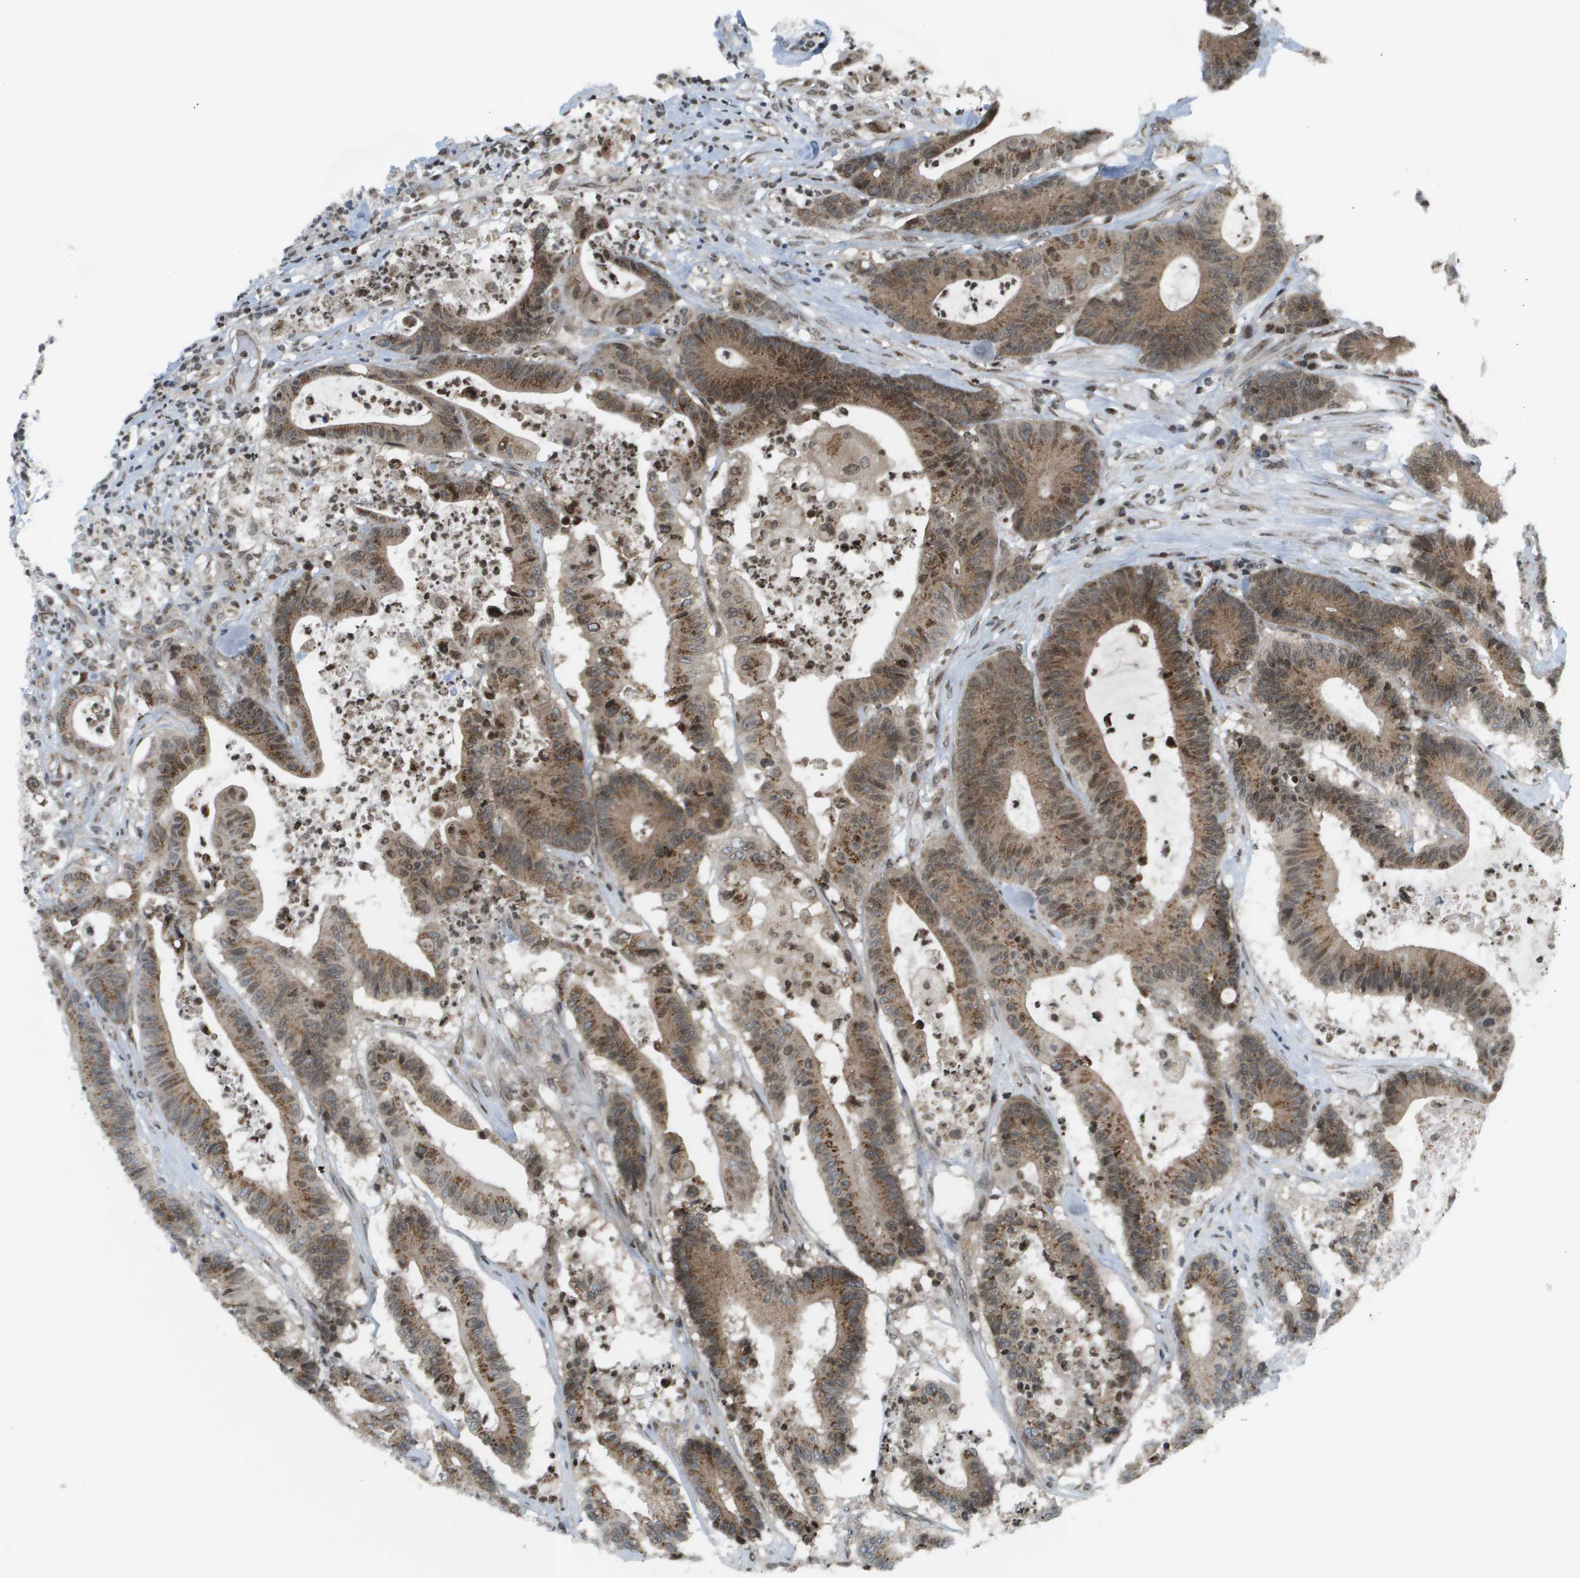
{"staining": {"intensity": "moderate", "quantity": ">75%", "location": "cytoplasmic/membranous"}, "tissue": "colorectal cancer", "cell_type": "Tumor cells", "image_type": "cancer", "snomed": [{"axis": "morphology", "description": "Adenocarcinoma, NOS"}, {"axis": "topography", "description": "Colon"}], "caption": "This image reveals colorectal cancer (adenocarcinoma) stained with IHC to label a protein in brown. The cytoplasmic/membranous of tumor cells show moderate positivity for the protein. Nuclei are counter-stained blue.", "gene": "EVC", "patient": {"sex": "female", "age": 84}}